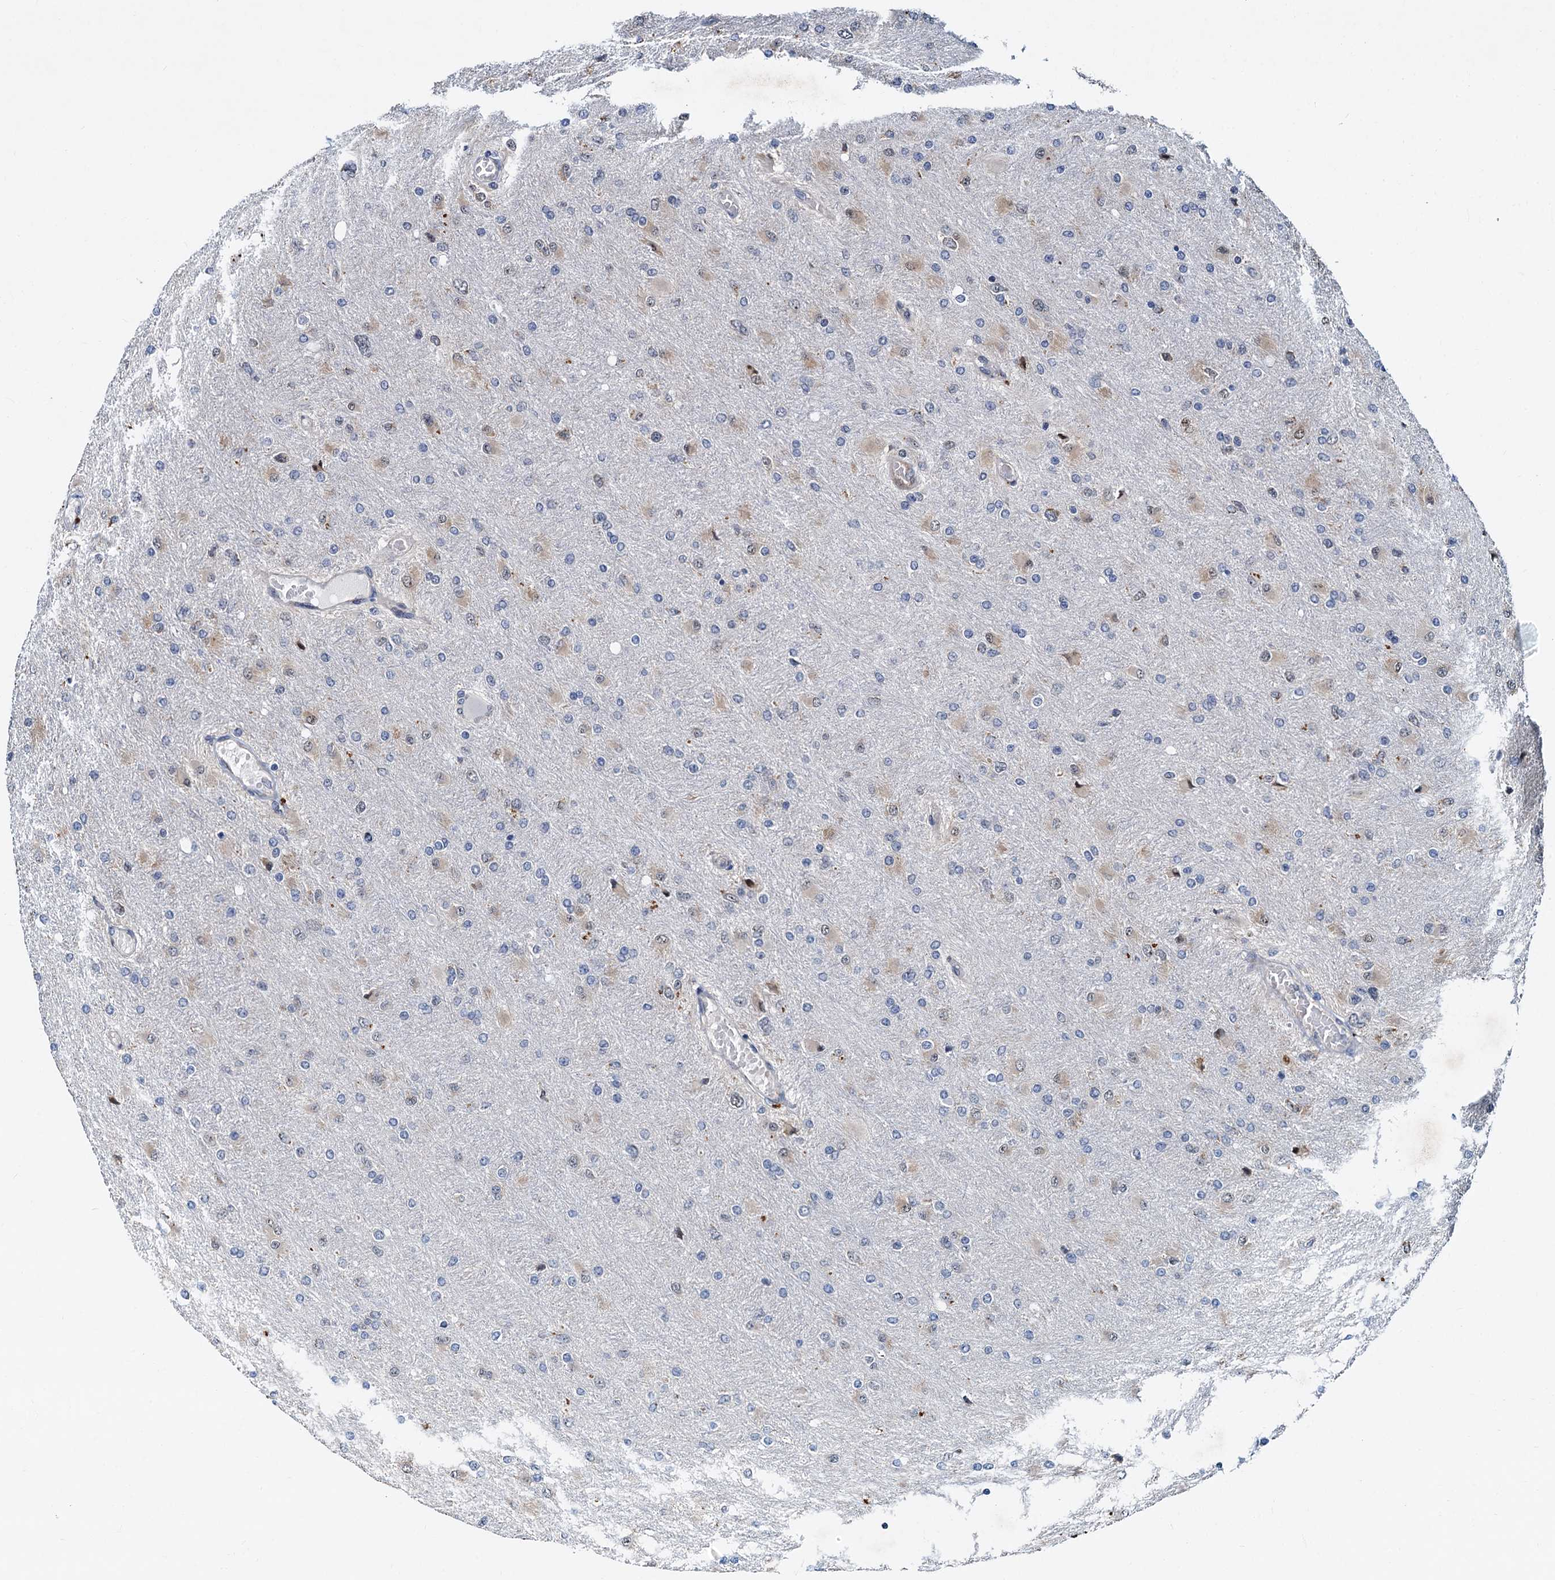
{"staining": {"intensity": "negative", "quantity": "none", "location": "none"}, "tissue": "glioma", "cell_type": "Tumor cells", "image_type": "cancer", "snomed": [{"axis": "morphology", "description": "Glioma, malignant, High grade"}, {"axis": "topography", "description": "Cerebral cortex"}], "caption": "This is a image of IHC staining of high-grade glioma (malignant), which shows no positivity in tumor cells. The staining is performed using DAB brown chromogen with nuclei counter-stained in using hematoxylin.", "gene": "DNAJC21", "patient": {"sex": "female", "age": 36}}